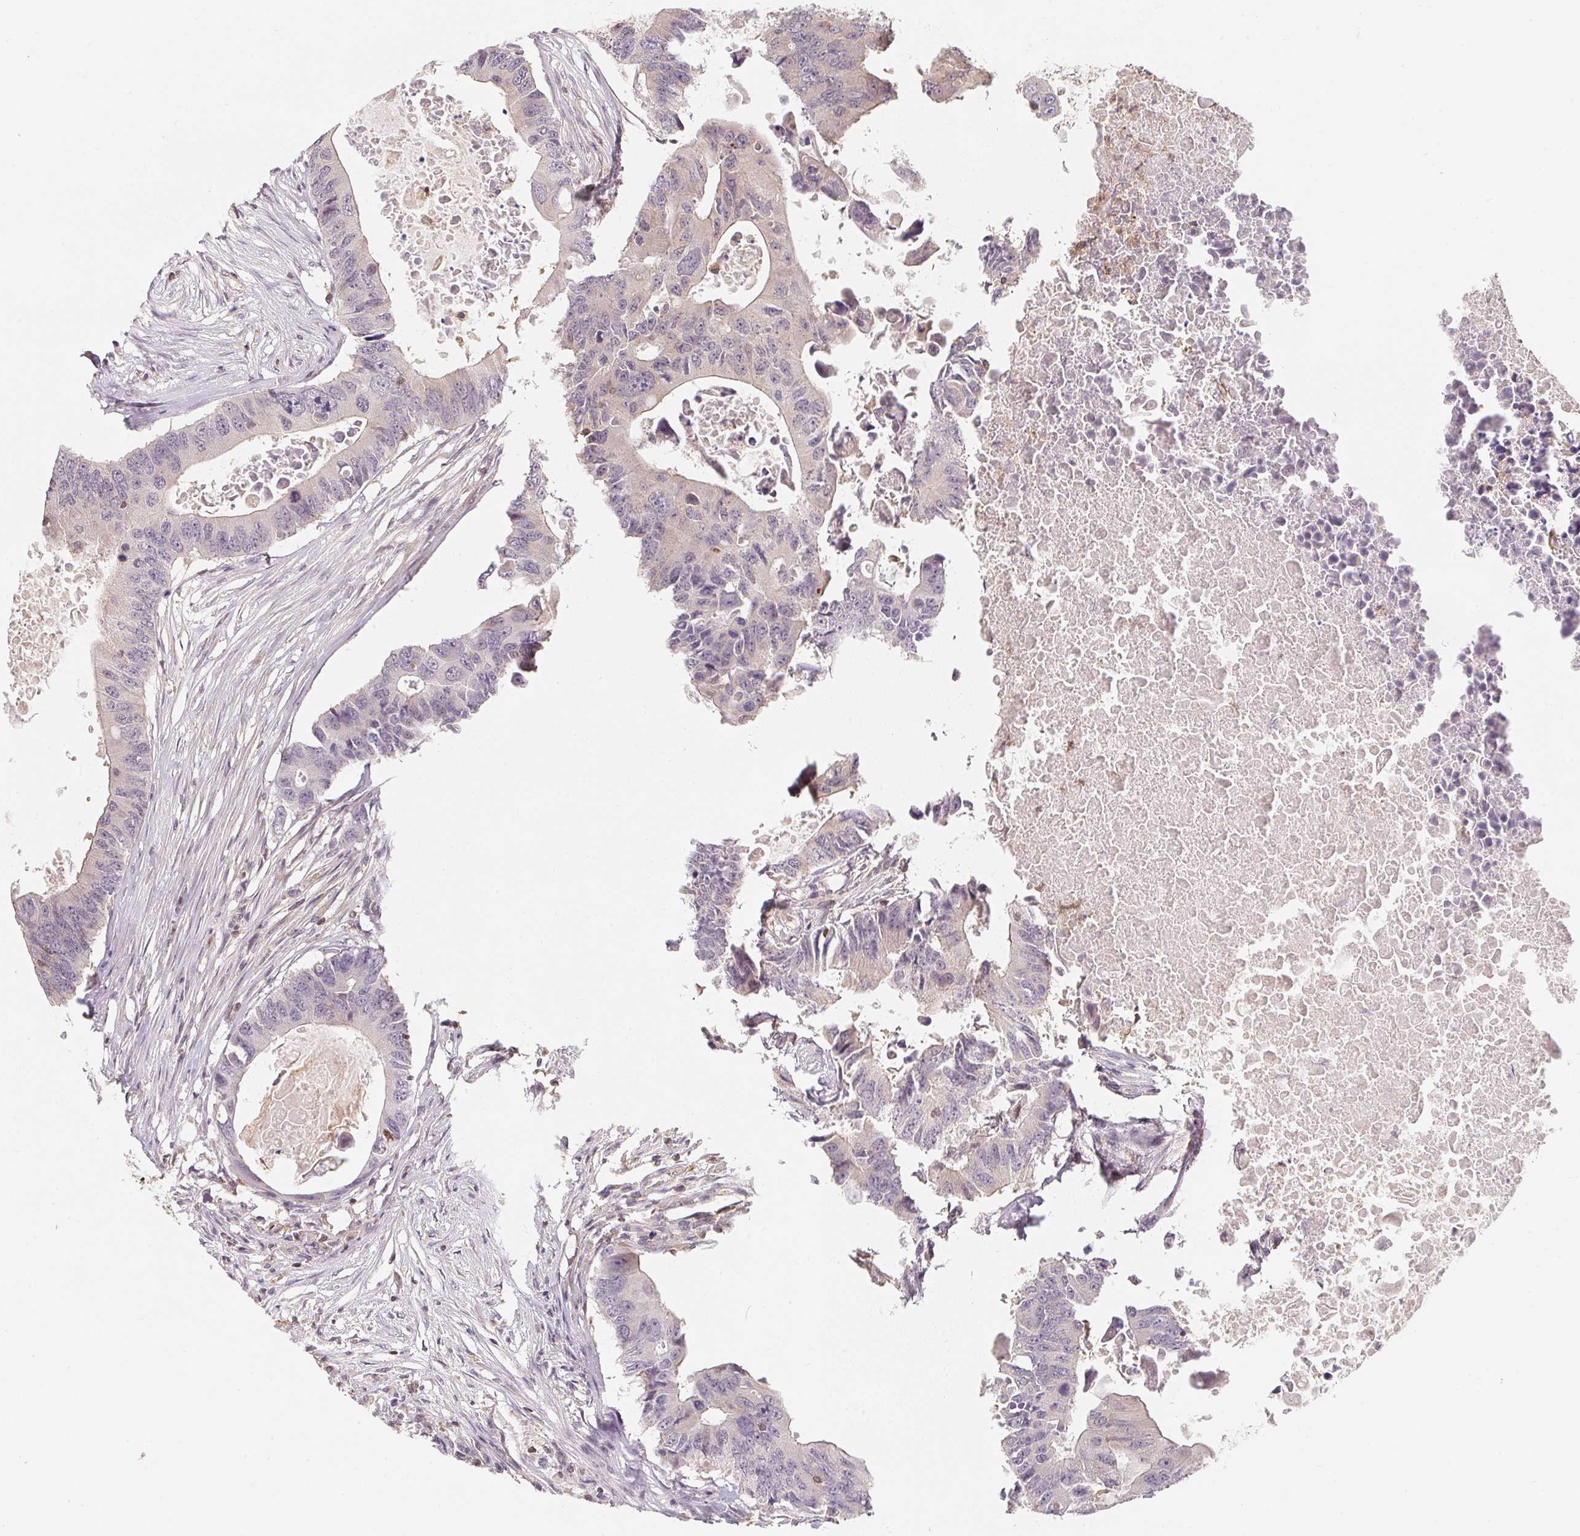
{"staining": {"intensity": "negative", "quantity": "none", "location": "none"}, "tissue": "colorectal cancer", "cell_type": "Tumor cells", "image_type": "cancer", "snomed": [{"axis": "morphology", "description": "Adenocarcinoma, NOS"}, {"axis": "topography", "description": "Colon"}], "caption": "Micrograph shows no significant protein staining in tumor cells of colorectal cancer (adenocarcinoma).", "gene": "ANKRD13A", "patient": {"sex": "male", "age": 71}}